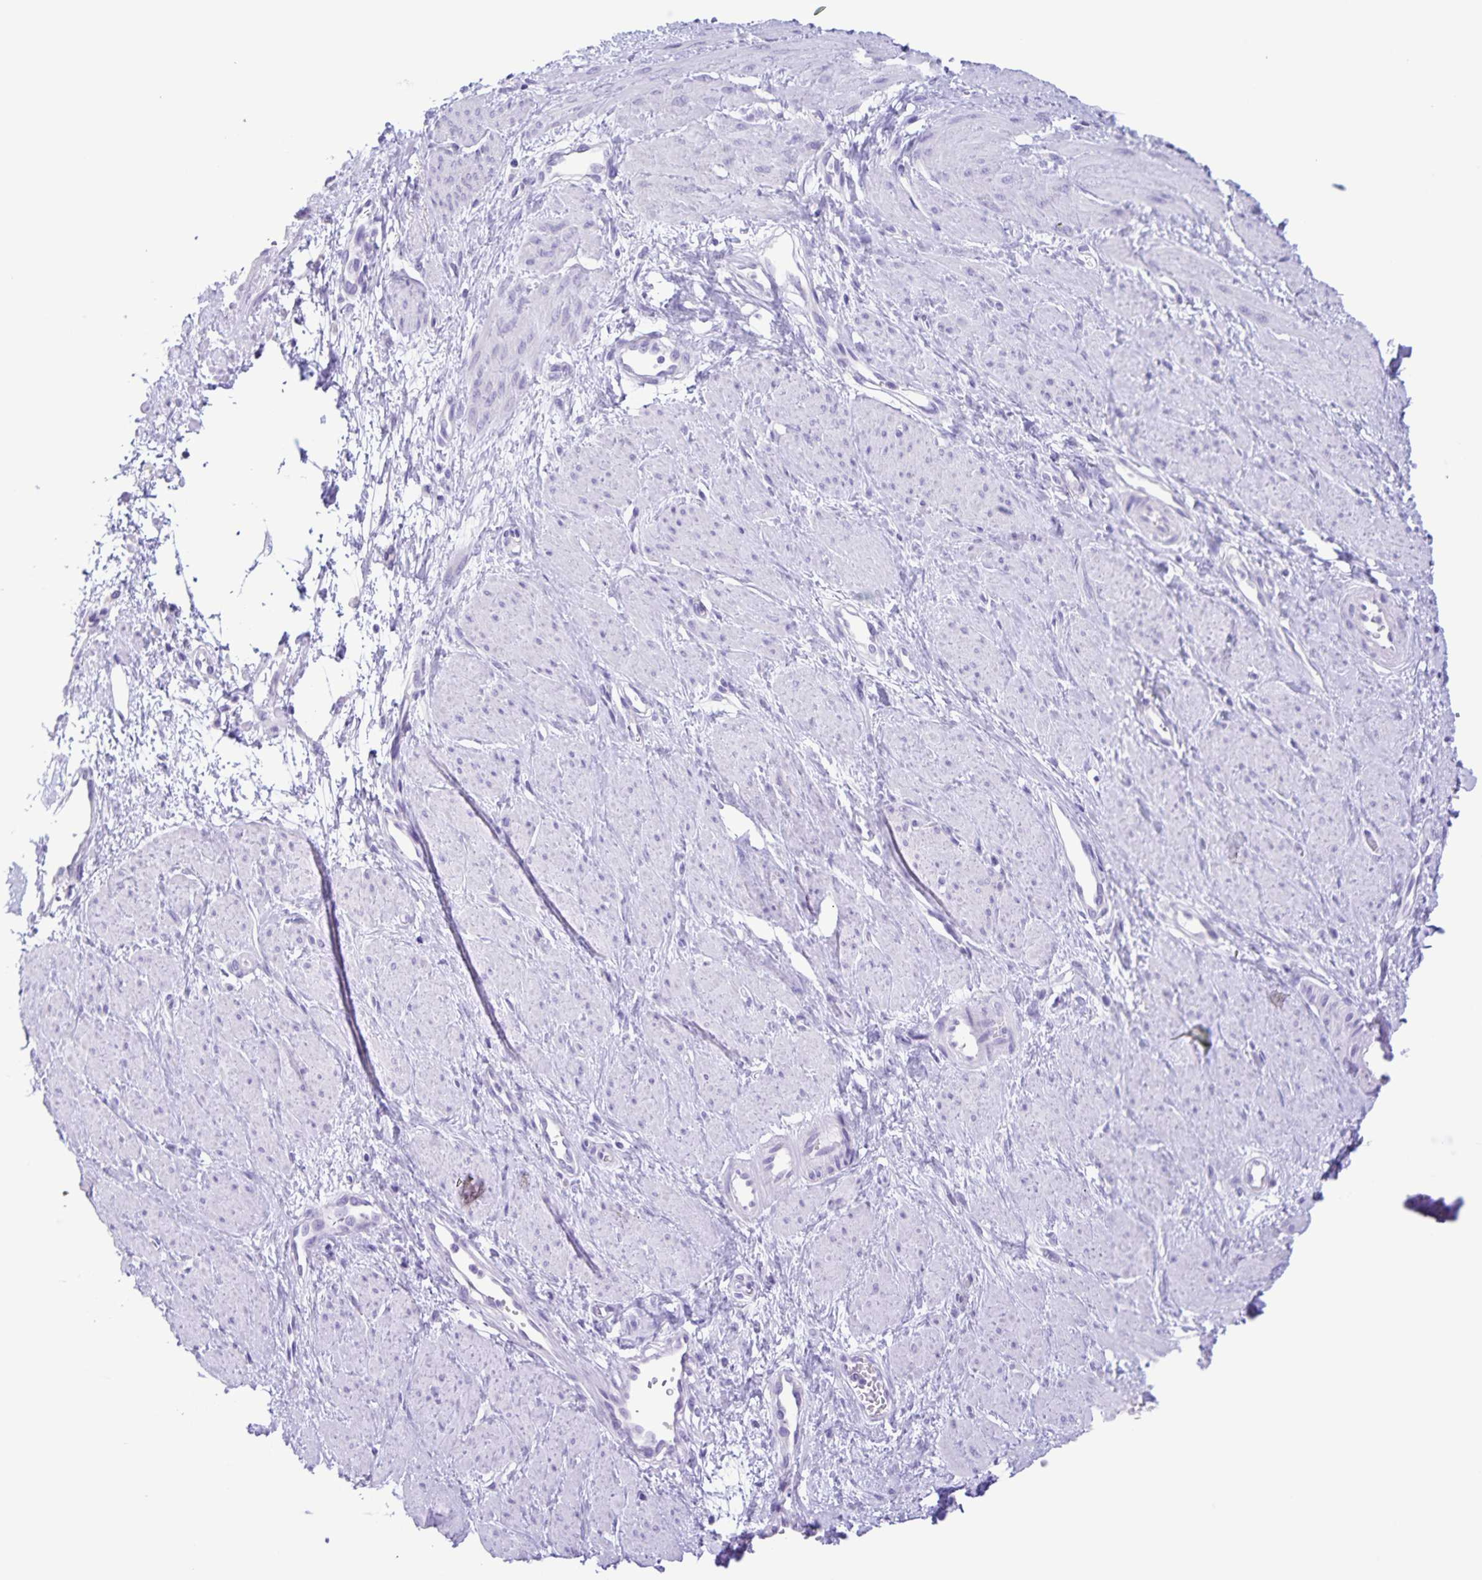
{"staining": {"intensity": "negative", "quantity": "none", "location": "none"}, "tissue": "smooth muscle", "cell_type": "Smooth muscle cells", "image_type": "normal", "snomed": [{"axis": "morphology", "description": "Normal tissue, NOS"}, {"axis": "topography", "description": "Smooth muscle"}, {"axis": "topography", "description": "Uterus"}], "caption": "An immunohistochemistry image of normal smooth muscle is shown. There is no staining in smooth muscle cells of smooth muscle.", "gene": "CAPSL", "patient": {"sex": "female", "age": 39}}